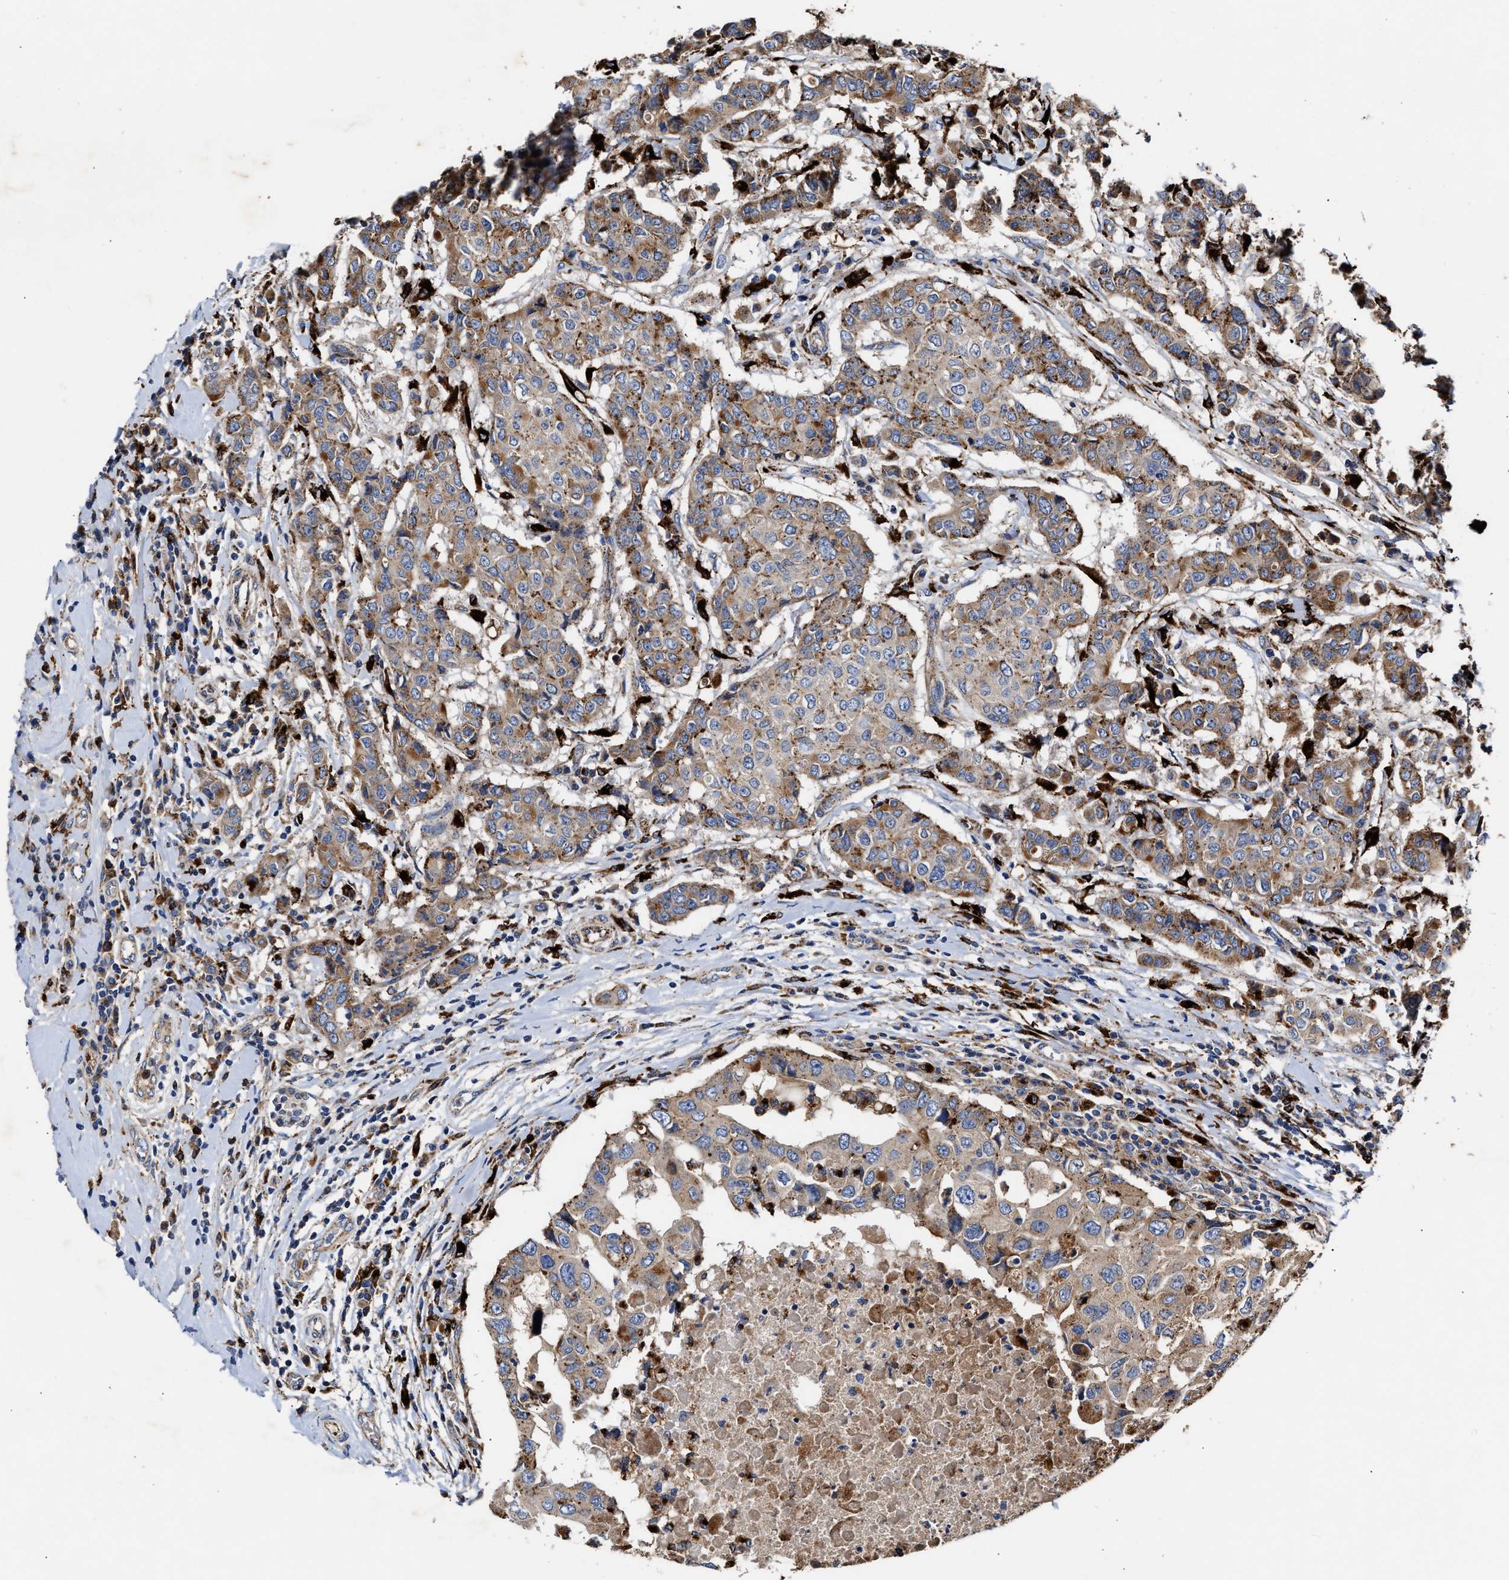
{"staining": {"intensity": "moderate", "quantity": ">75%", "location": "cytoplasmic/membranous"}, "tissue": "breast cancer", "cell_type": "Tumor cells", "image_type": "cancer", "snomed": [{"axis": "morphology", "description": "Duct carcinoma"}, {"axis": "topography", "description": "Breast"}], "caption": "Immunohistochemical staining of breast cancer shows moderate cytoplasmic/membranous protein expression in approximately >75% of tumor cells. The staining is performed using DAB (3,3'-diaminobenzidine) brown chromogen to label protein expression. The nuclei are counter-stained blue using hematoxylin.", "gene": "CCDC146", "patient": {"sex": "female", "age": 27}}